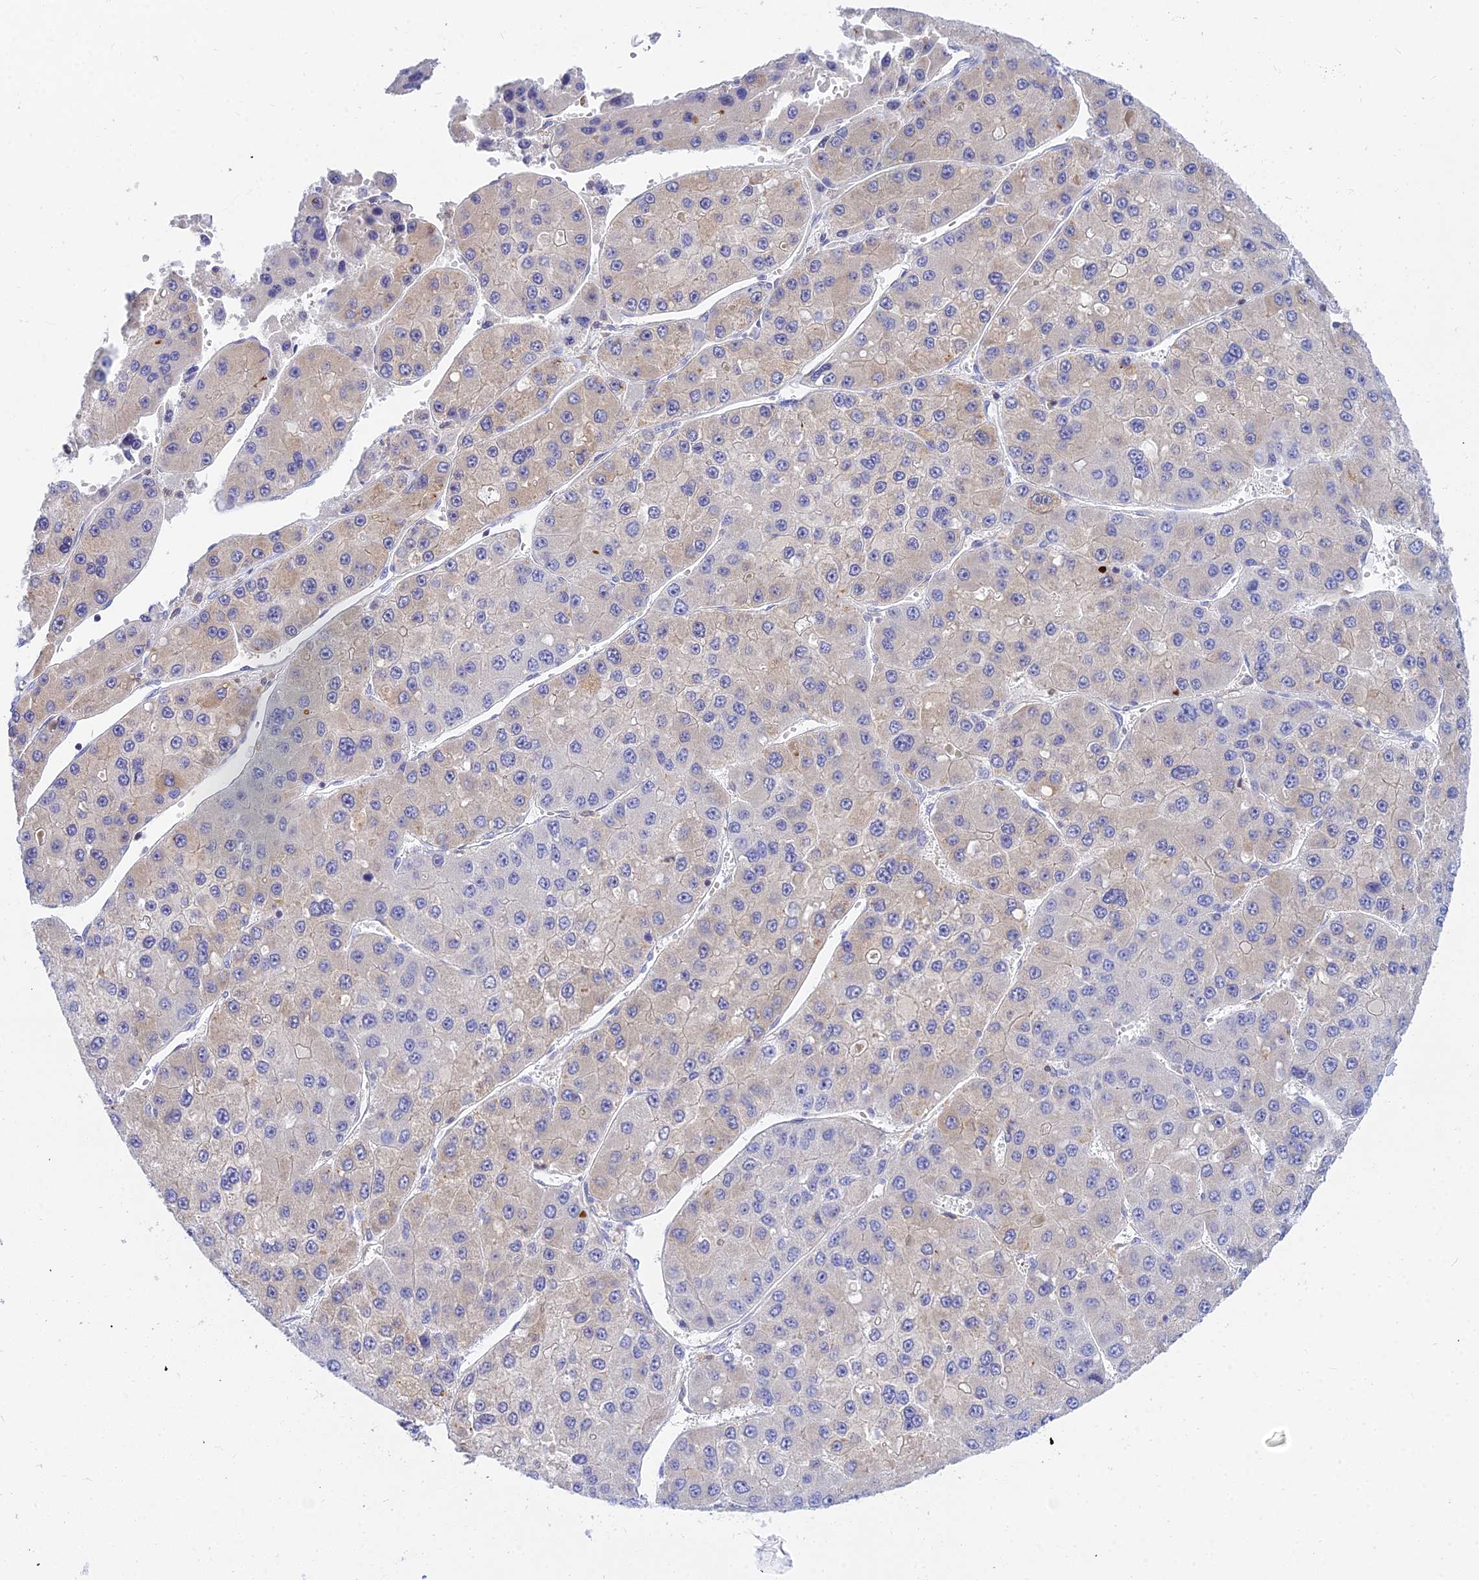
{"staining": {"intensity": "weak", "quantity": "<25%", "location": "cytoplasmic/membranous"}, "tissue": "liver cancer", "cell_type": "Tumor cells", "image_type": "cancer", "snomed": [{"axis": "morphology", "description": "Carcinoma, Hepatocellular, NOS"}, {"axis": "topography", "description": "Liver"}], "caption": "High power microscopy micrograph of an immunohistochemistry image of liver cancer, revealing no significant expression in tumor cells. (Immunohistochemistry, brightfield microscopy, high magnification).", "gene": "ARL8B", "patient": {"sex": "female", "age": 73}}